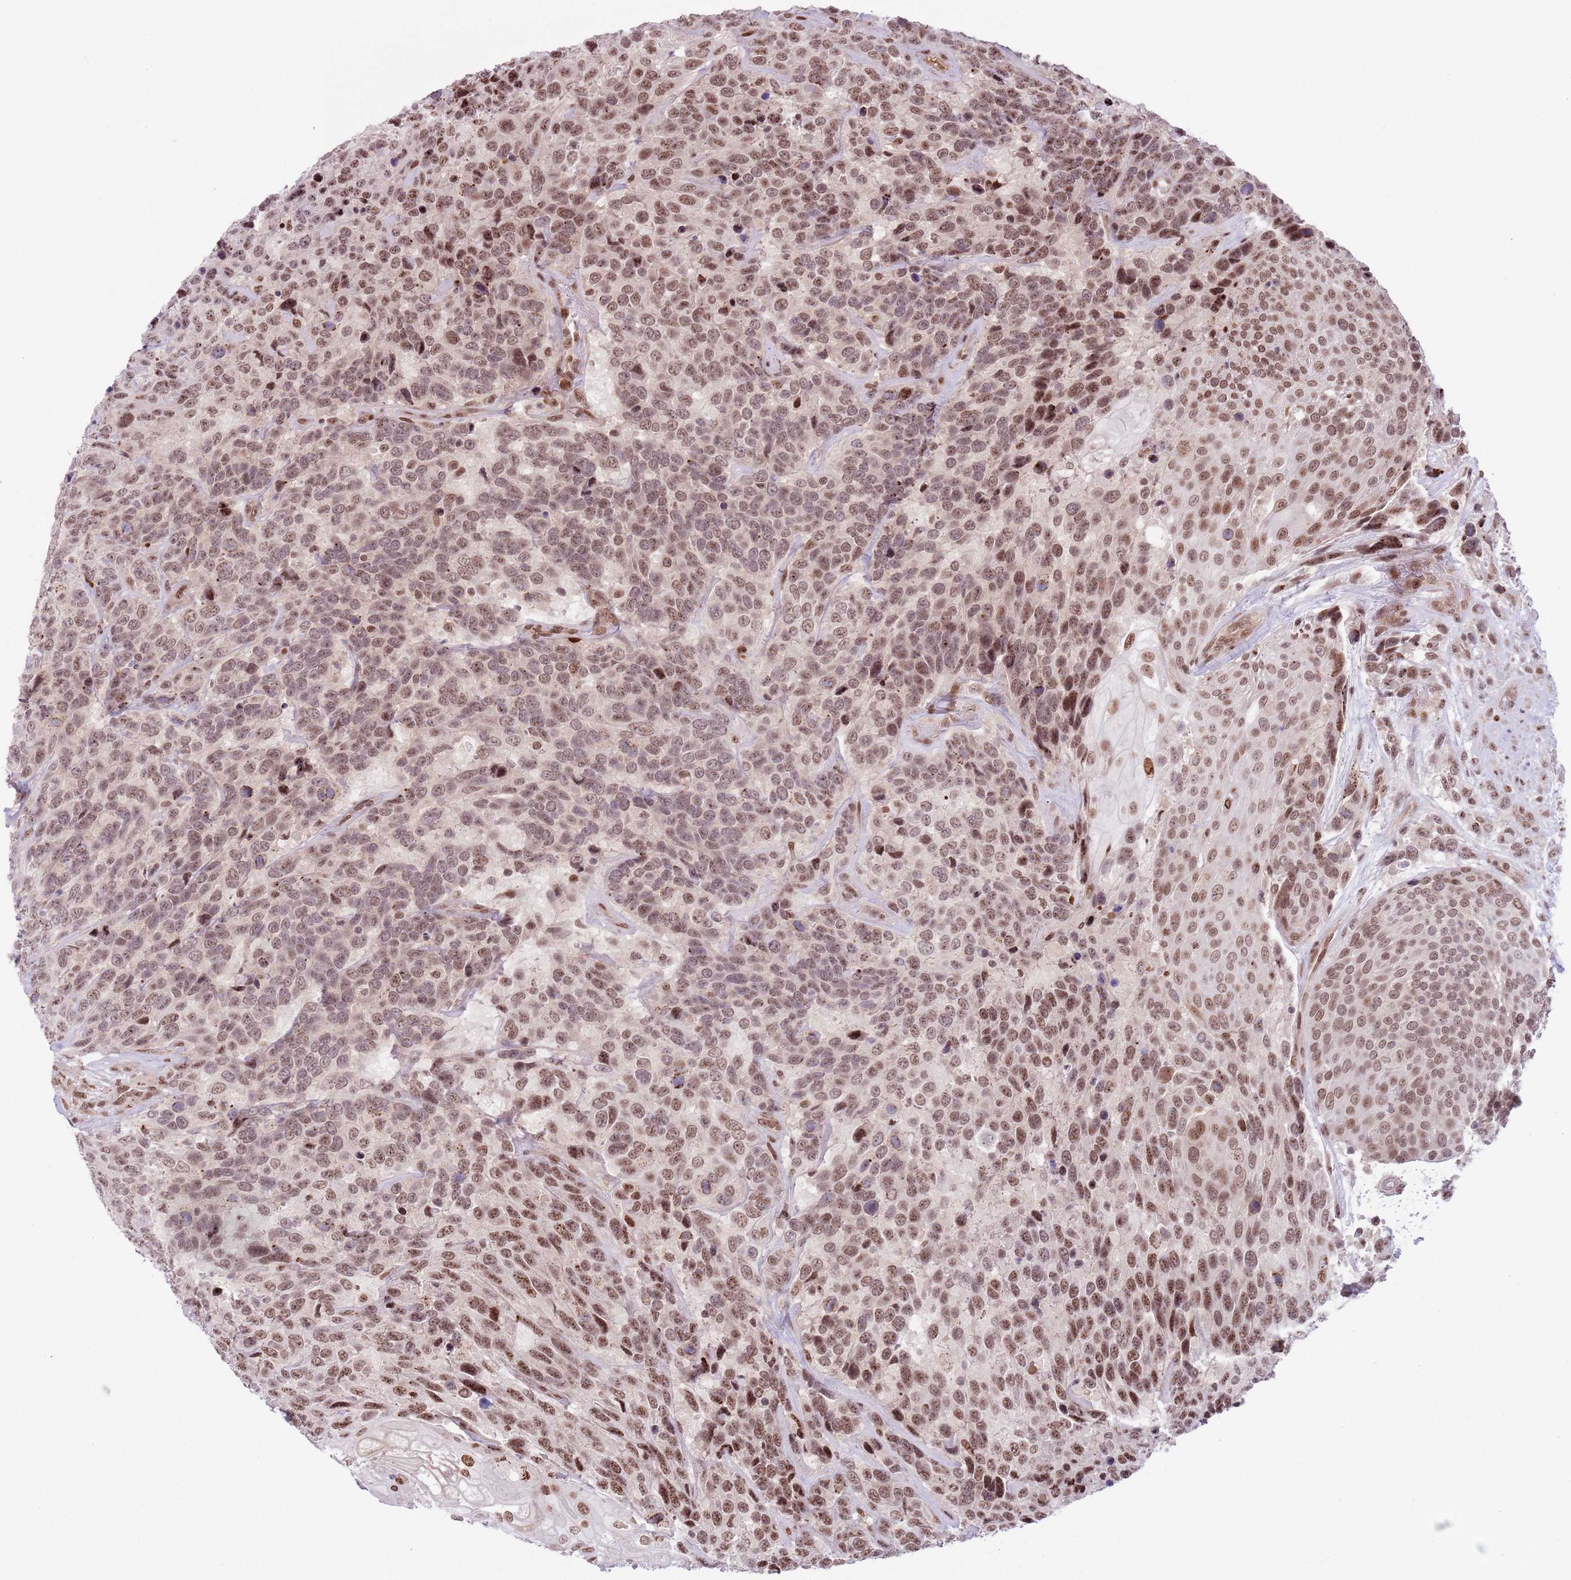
{"staining": {"intensity": "moderate", "quantity": ">75%", "location": "nuclear"}, "tissue": "urothelial cancer", "cell_type": "Tumor cells", "image_type": "cancer", "snomed": [{"axis": "morphology", "description": "Urothelial carcinoma, High grade"}, {"axis": "topography", "description": "Urinary bladder"}], "caption": "Protein expression by immunohistochemistry exhibits moderate nuclear positivity in about >75% of tumor cells in urothelial carcinoma (high-grade).", "gene": "SIPA1L3", "patient": {"sex": "female", "age": 70}}